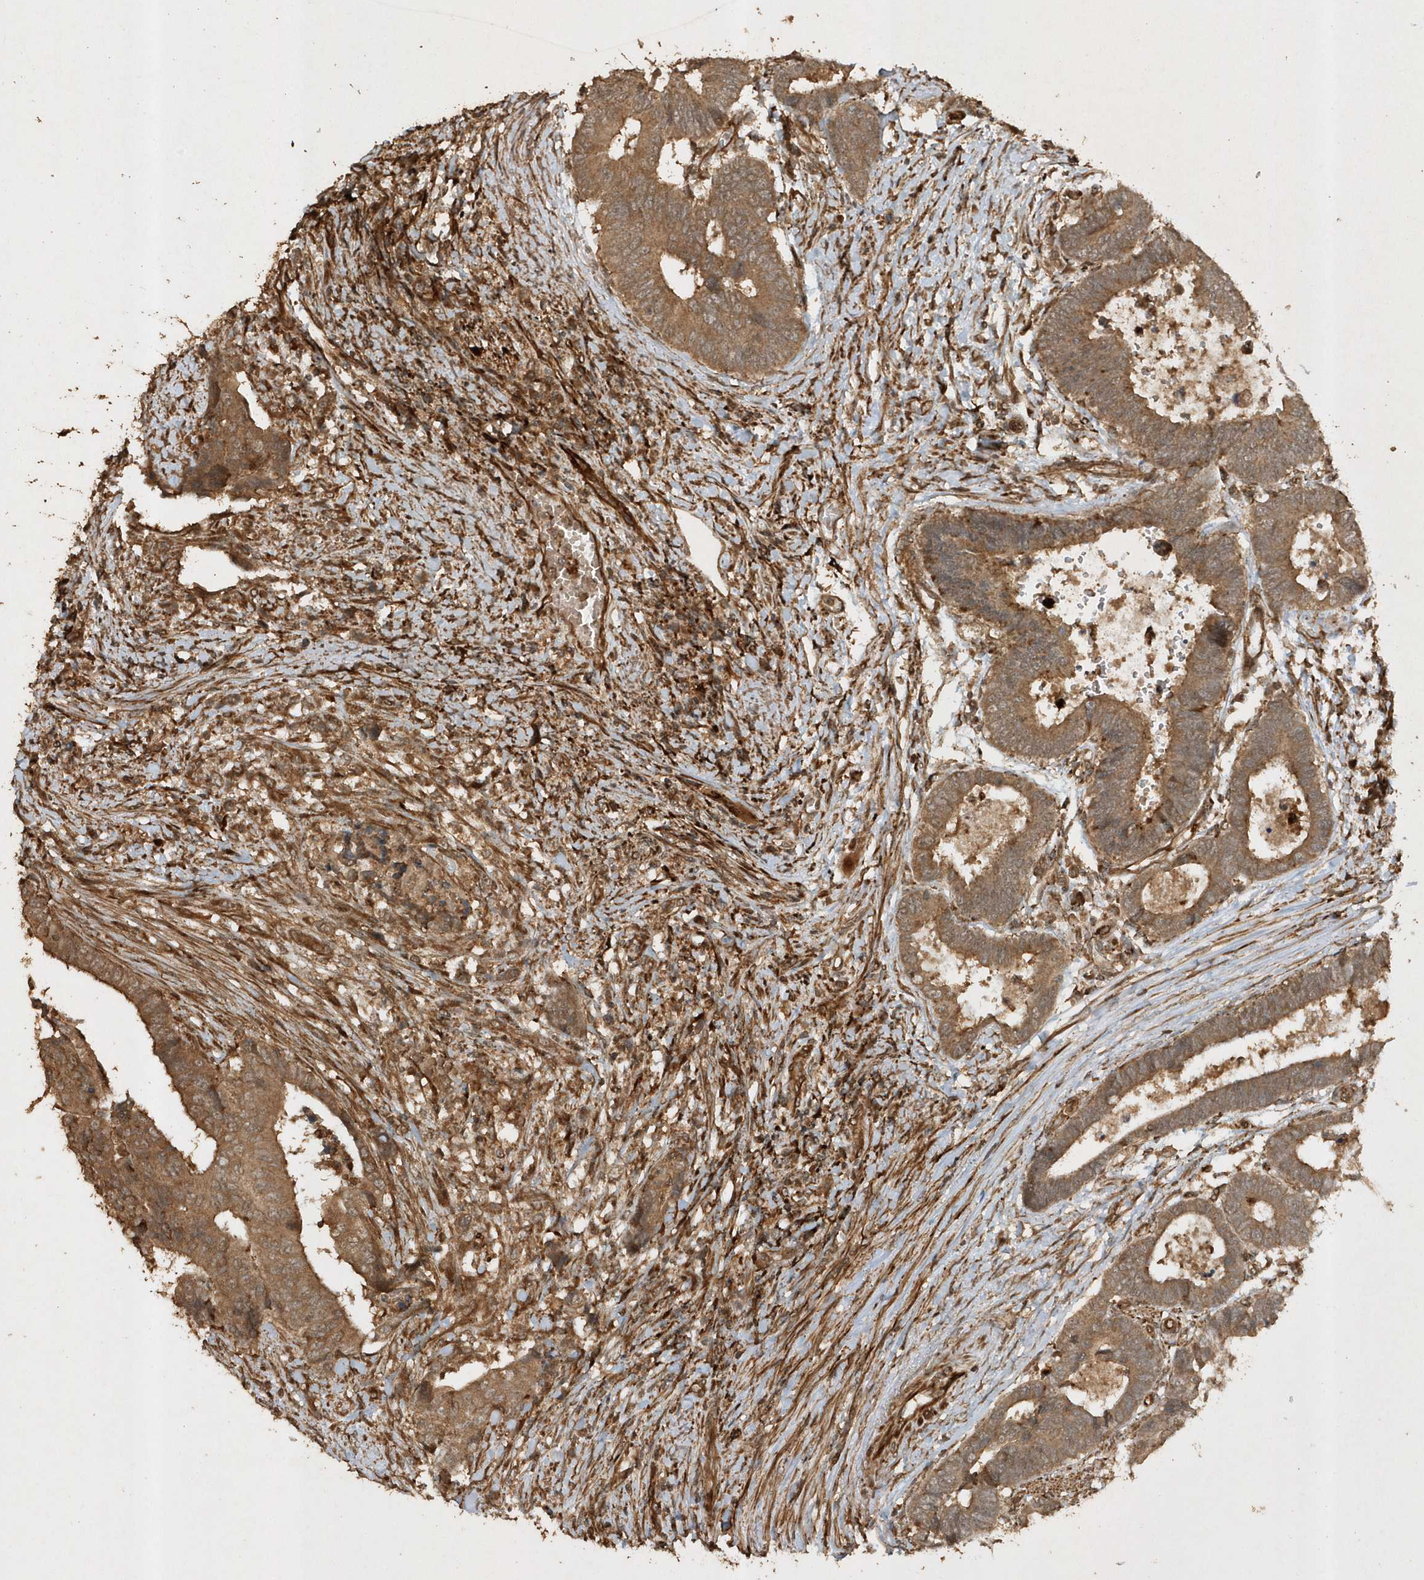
{"staining": {"intensity": "moderate", "quantity": ">75%", "location": "cytoplasmic/membranous"}, "tissue": "colorectal cancer", "cell_type": "Tumor cells", "image_type": "cancer", "snomed": [{"axis": "morphology", "description": "Adenocarcinoma, NOS"}, {"axis": "topography", "description": "Rectum"}], "caption": "Adenocarcinoma (colorectal) stained for a protein demonstrates moderate cytoplasmic/membranous positivity in tumor cells.", "gene": "AVPI1", "patient": {"sex": "male", "age": 84}}